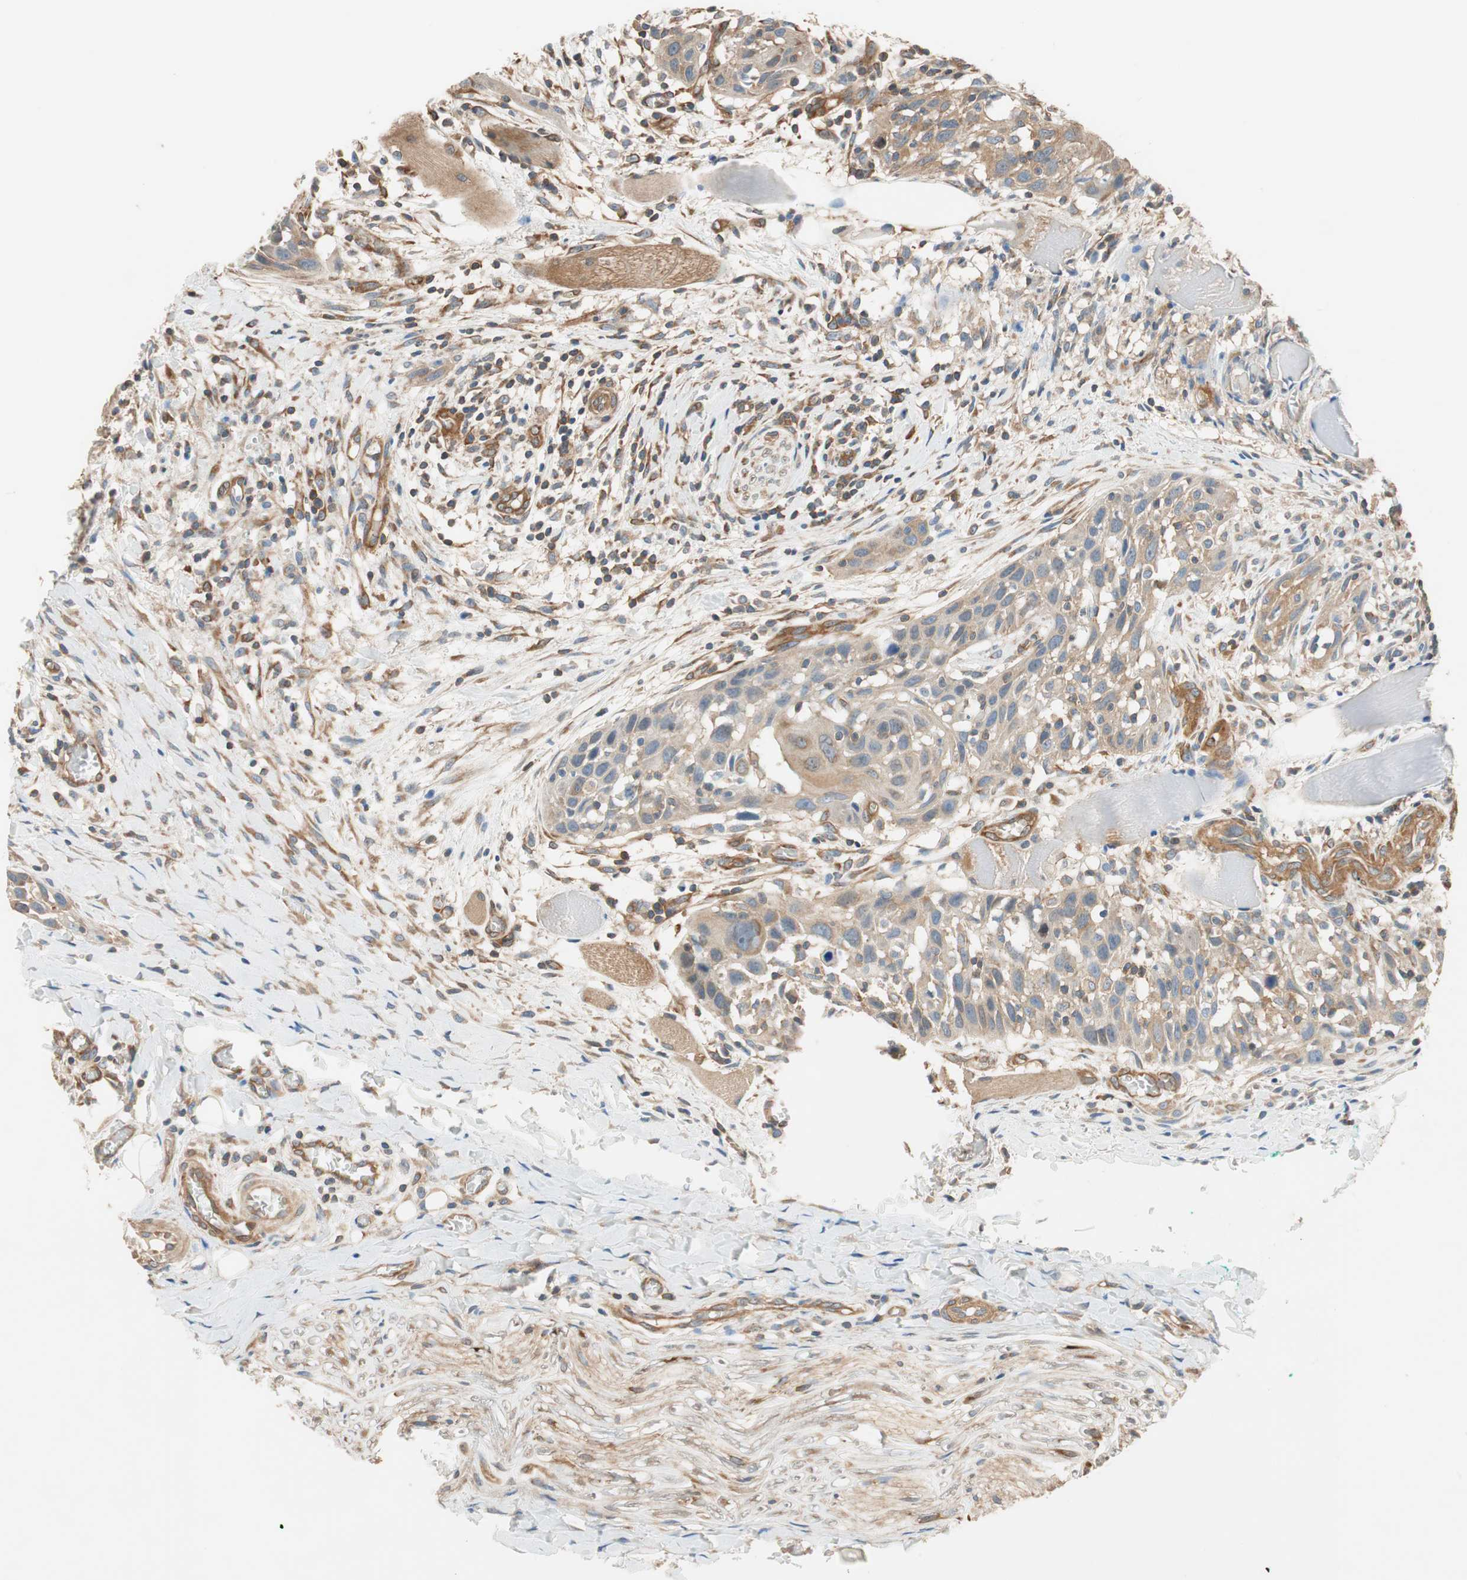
{"staining": {"intensity": "weak", "quantity": ">75%", "location": "cytoplasmic/membranous"}, "tissue": "head and neck cancer", "cell_type": "Tumor cells", "image_type": "cancer", "snomed": [{"axis": "morphology", "description": "Normal tissue, NOS"}, {"axis": "morphology", "description": "Squamous cell carcinoma, NOS"}, {"axis": "topography", "description": "Oral tissue"}, {"axis": "topography", "description": "Head-Neck"}], "caption": "Head and neck cancer (squamous cell carcinoma) was stained to show a protein in brown. There is low levels of weak cytoplasmic/membranous staining in about >75% of tumor cells. The staining was performed using DAB (3,3'-diaminobenzidine) to visualize the protein expression in brown, while the nuclei were stained in blue with hematoxylin (Magnification: 20x).", "gene": "WASL", "patient": {"sex": "female", "age": 50}}